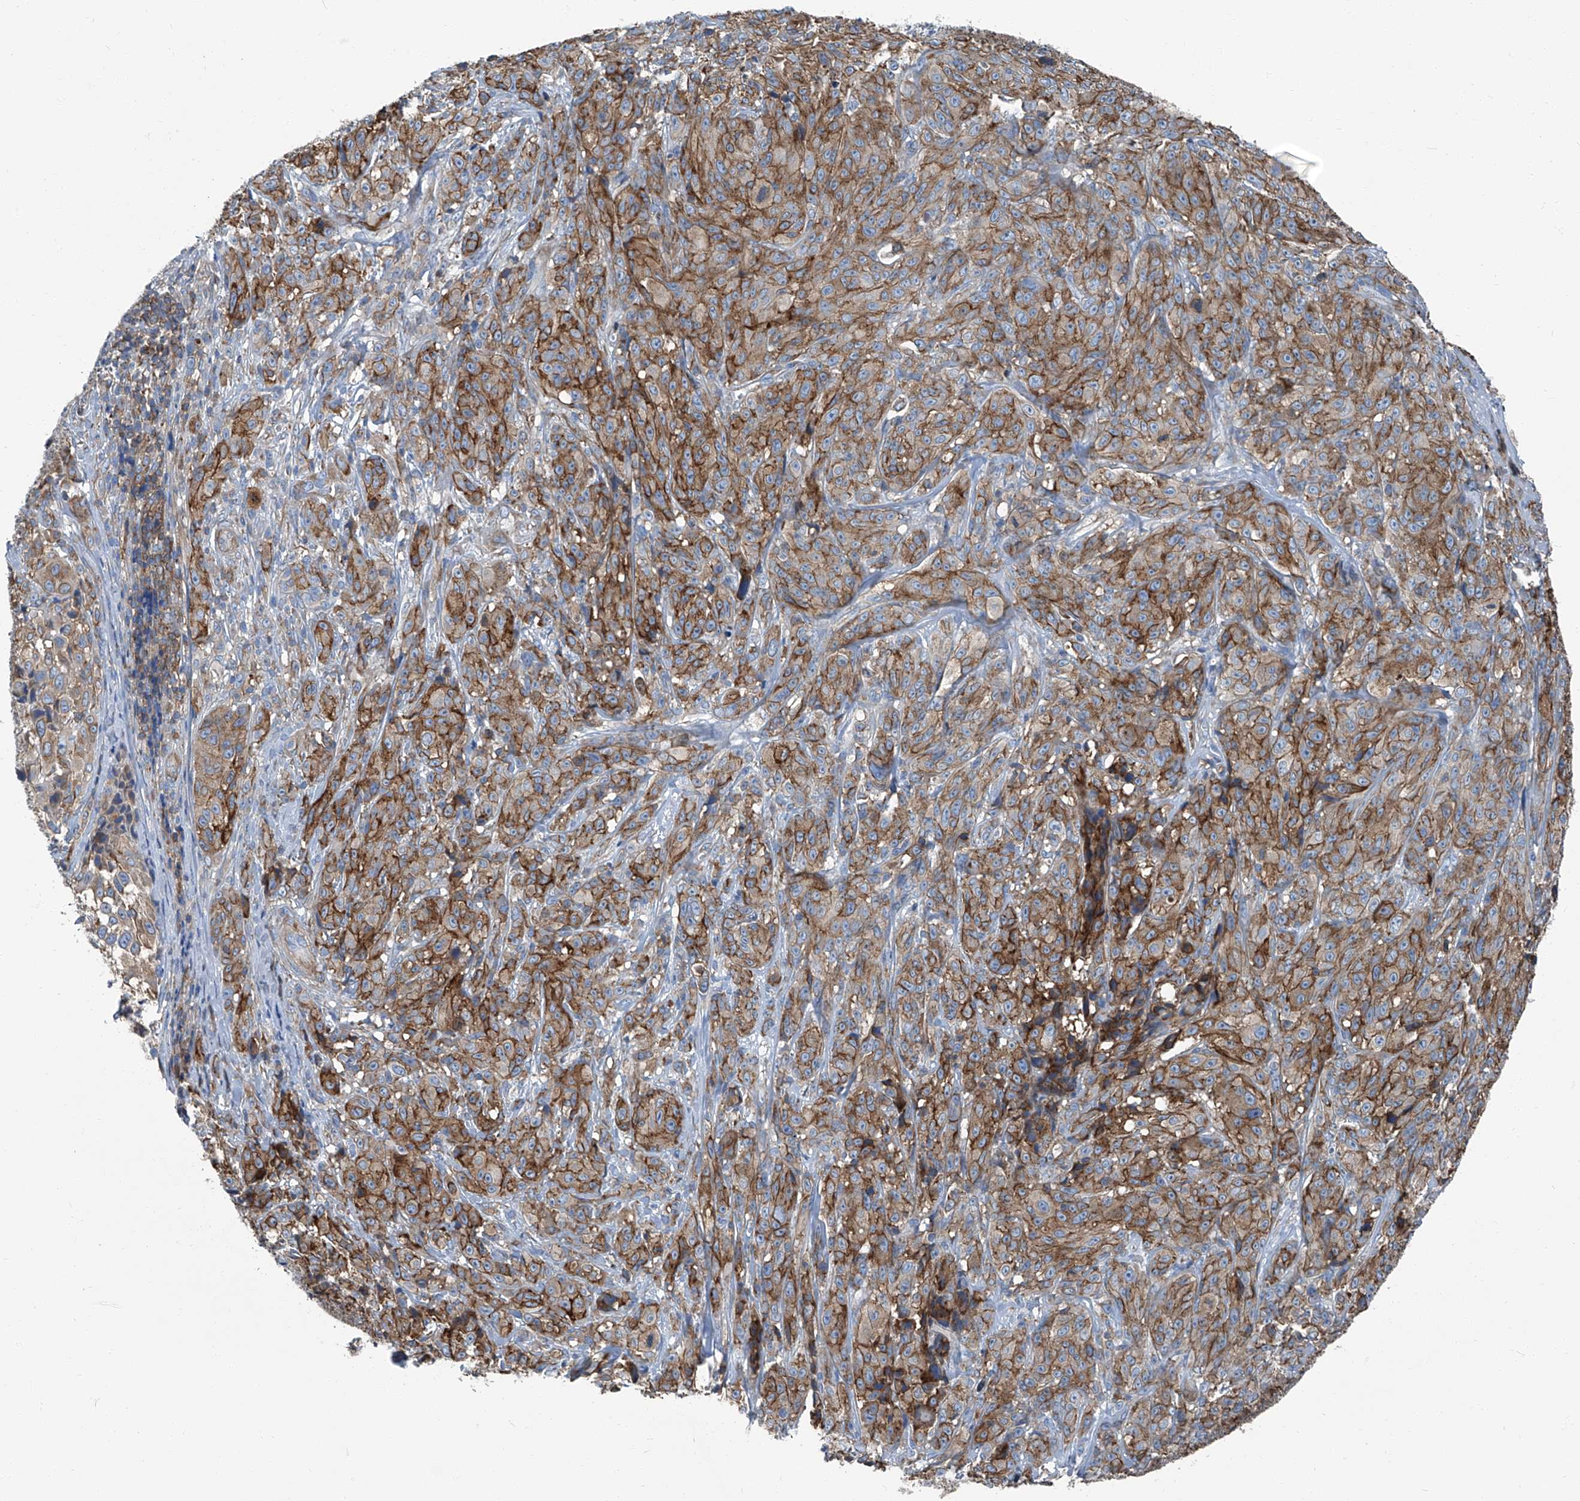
{"staining": {"intensity": "moderate", "quantity": ">75%", "location": "cytoplasmic/membranous"}, "tissue": "melanoma", "cell_type": "Tumor cells", "image_type": "cancer", "snomed": [{"axis": "morphology", "description": "Malignant melanoma, NOS"}, {"axis": "topography", "description": "Skin"}], "caption": "A brown stain labels moderate cytoplasmic/membranous expression of a protein in human melanoma tumor cells.", "gene": "SEPTIN7", "patient": {"sex": "male", "age": 73}}